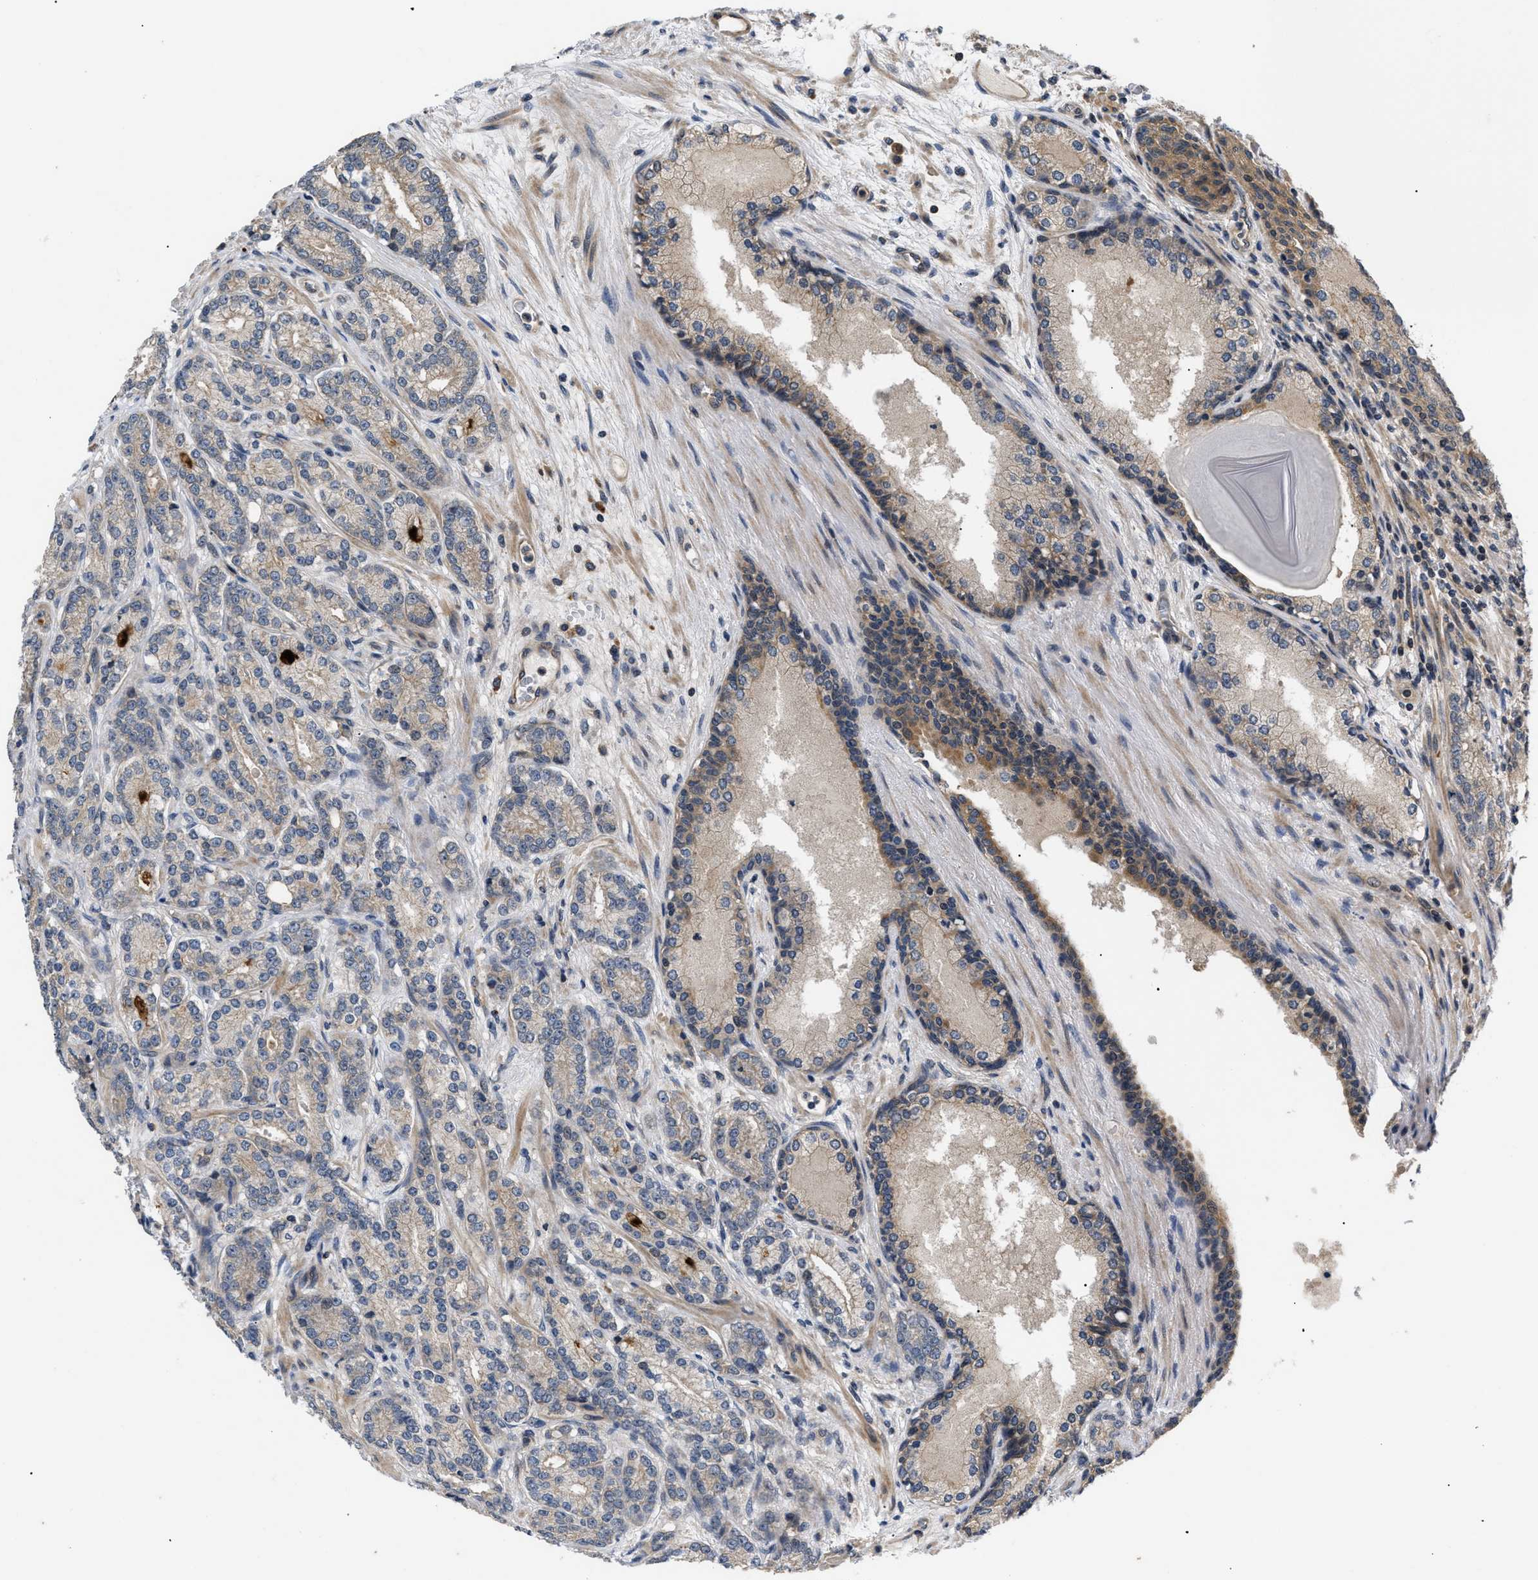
{"staining": {"intensity": "weak", "quantity": ">75%", "location": "cytoplasmic/membranous"}, "tissue": "prostate cancer", "cell_type": "Tumor cells", "image_type": "cancer", "snomed": [{"axis": "morphology", "description": "Adenocarcinoma, High grade"}, {"axis": "topography", "description": "Prostate"}], "caption": "High-grade adenocarcinoma (prostate) stained with a protein marker demonstrates weak staining in tumor cells.", "gene": "HMGCR", "patient": {"sex": "male", "age": 61}}